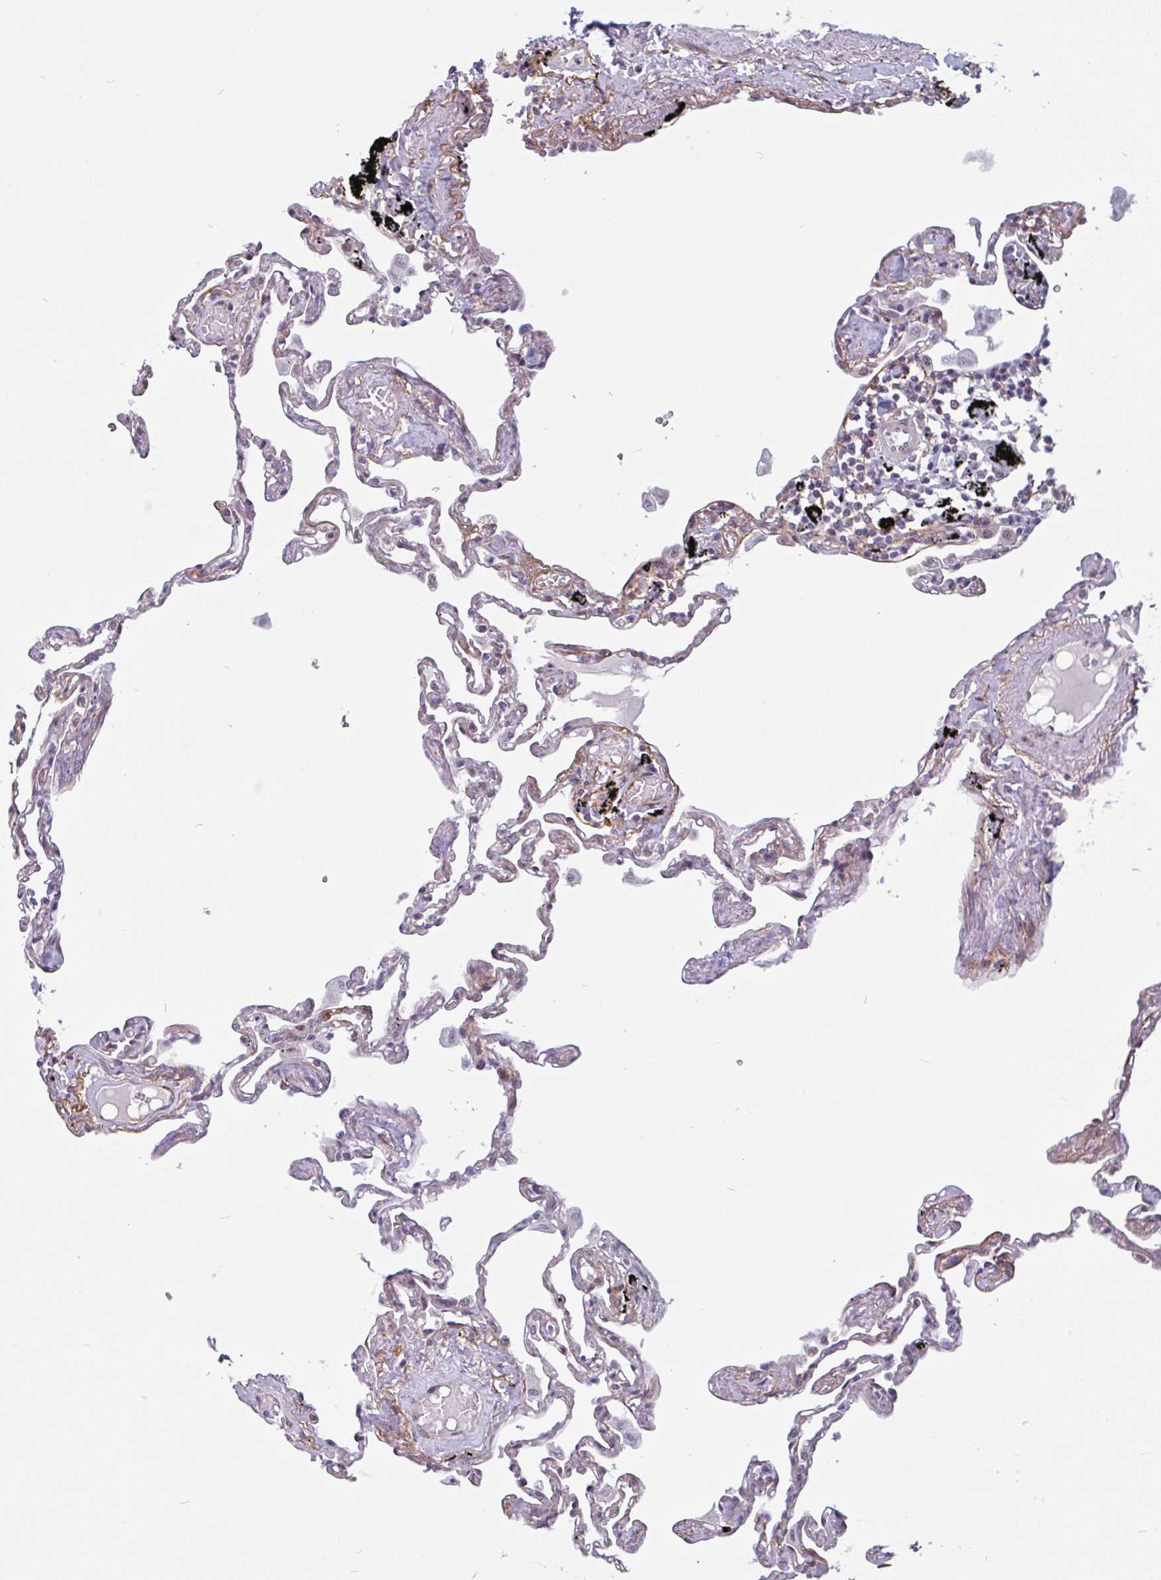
{"staining": {"intensity": "weak", "quantity": "25%-75%", "location": "nuclear"}, "tissue": "lung", "cell_type": "Alveolar cells", "image_type": "normal", "snomed": [{"axis": "morphology", "description": "Normal tissue, NOS"}, {"axis": "topography", "description": "Lung"}], "caption": "IHC image of unremarkable lung: lung stained using immunohistochemistry (IHC) demonstrates low levels of weak protein expression localized specifically in the nuclear of alveolar cells, appearing as a nuclear brown color.", "gene": "TMEM119", "patient": {"sex": "female", "age": 67}}